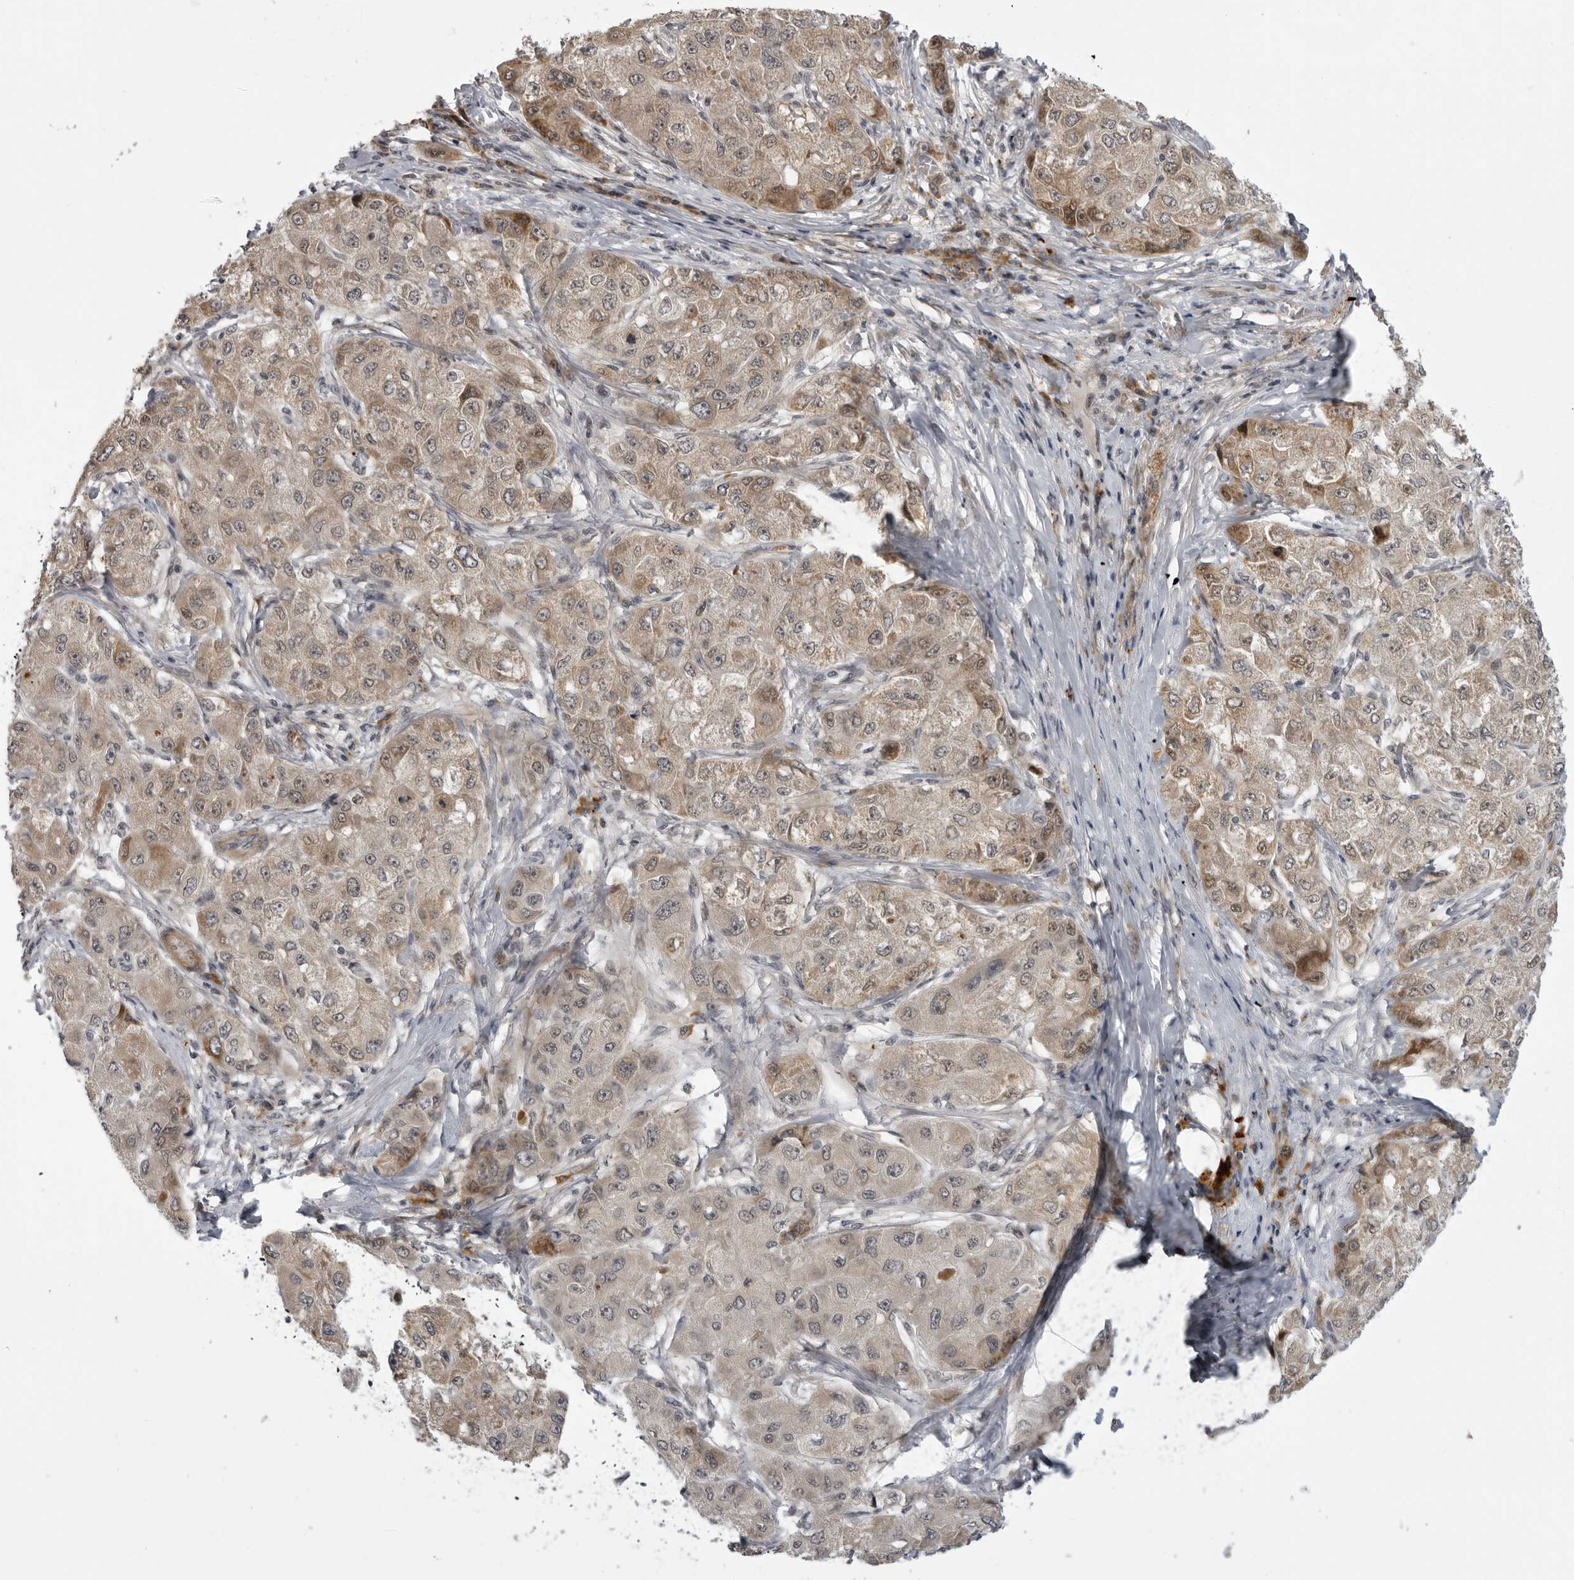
{"staining": {"intensity": "moderate", "quantity": ">75%", "location": "cytoplasmic/membranous,nuclear"}, "tissue": "liver cancer", "cell_type": "Tumor cells", "image_type": "cancer", "snomed": [{"axis": "morphology", "description": "Carcinoma, Hepatocellular, NOS"}, {"axis": "topography", "description": "Liver"}], "caption": "DAB (3,3'-diaminobenzidine) immunohistochemical staining of liver hepatocellular carcinoma exhibits moderate cytoplasmic/membranous and nuclear protein staining in about >75% of tumor cells. (brown staining indicates protein expression, while blue staining denotes nuclei).", "gene": "ALPK2", "patient": {"sex": "male", "age": 80}}